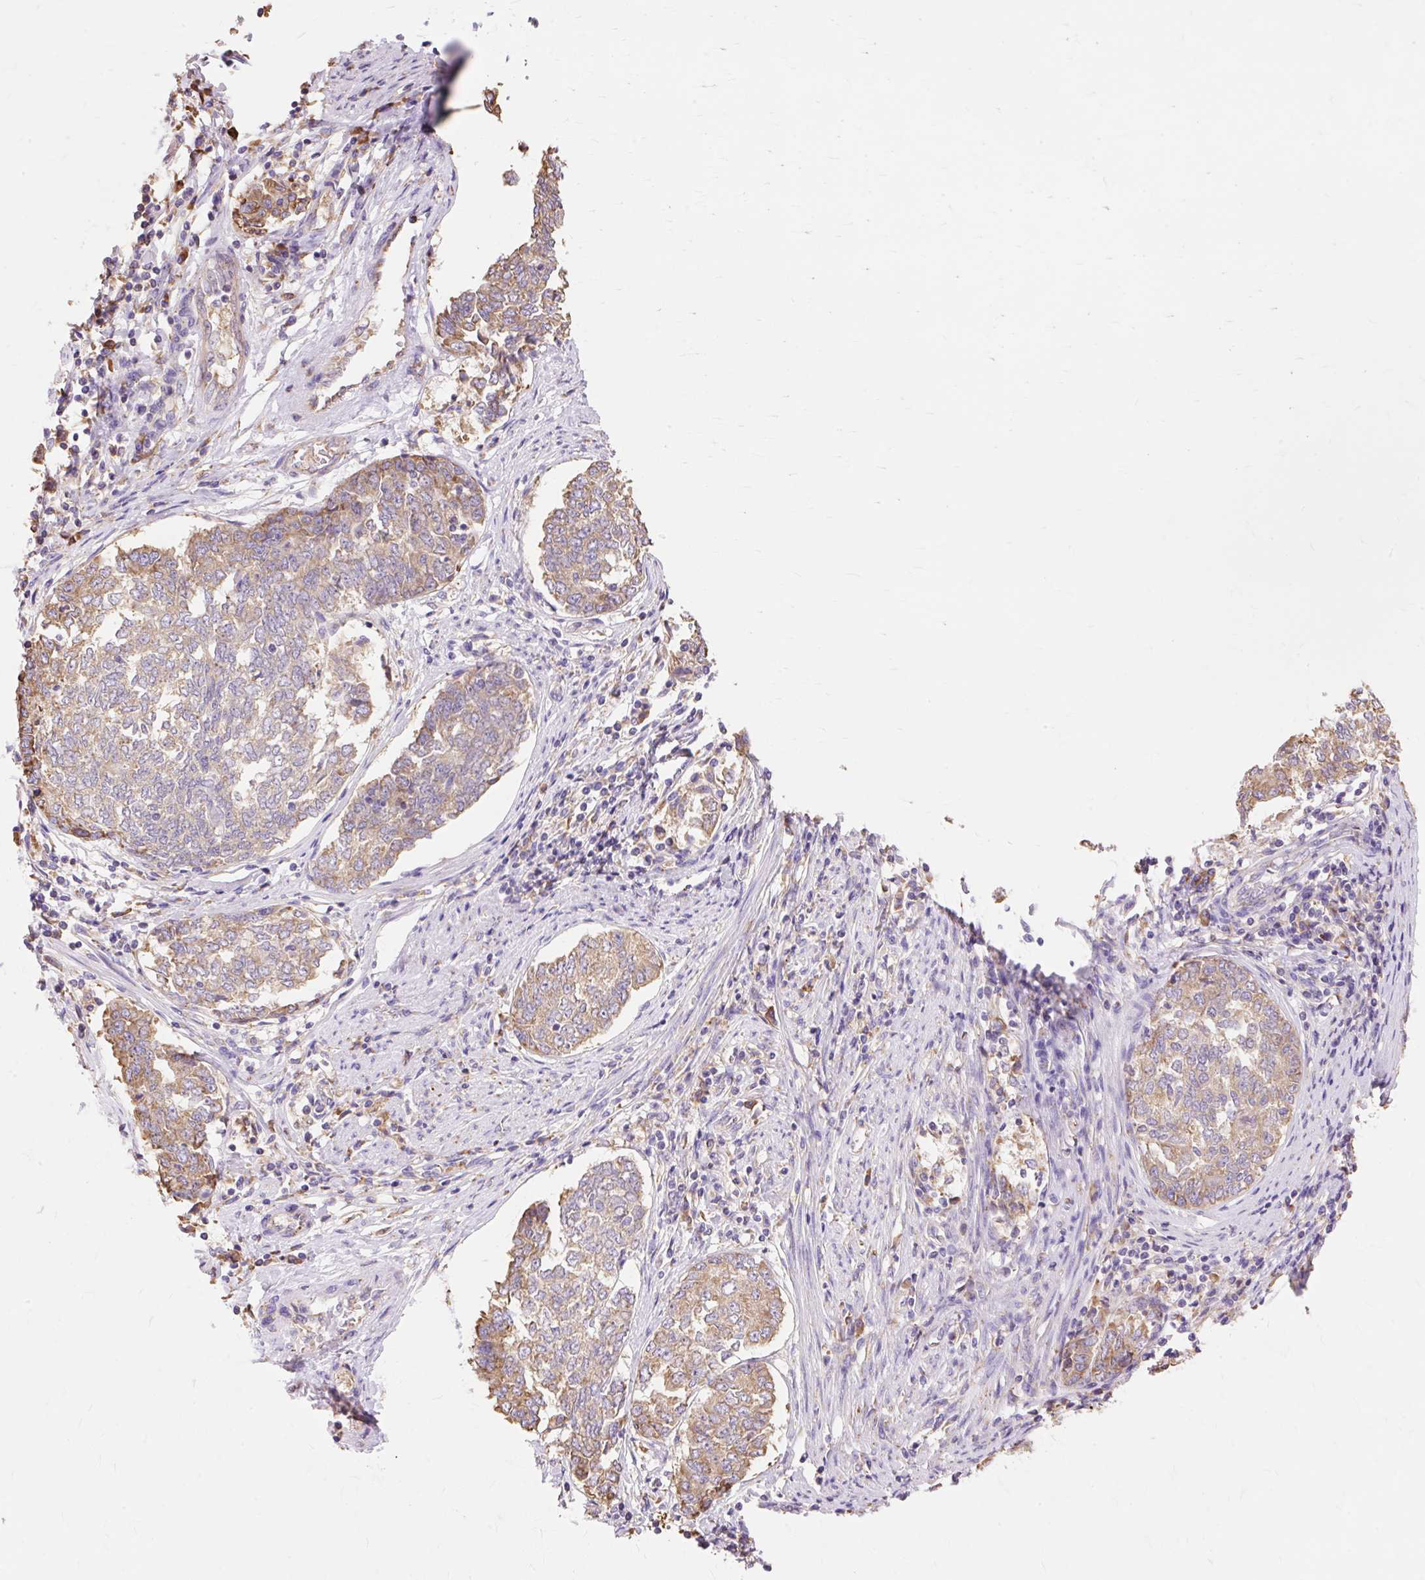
{"staining": {"intensity": "weak", "quantity": ">75%", "location": "cytoplasmic/membranous"}, "tissue": "endometrial cancer", "cell_type": "Tumor cells", "image_type": "cancer", "snomed": [{"axis": "morphology", "description": "Adenocarcinoma, NOS"}, {"axis": "topography", "description": "Endometrium"}], "caption": "IHC histopathology image of neoplastic tissue: adenocarcinoma (endometrial) stained using IHC reveals low levels of weak protein expression localized specifically in the cytoplasmic/membranous of tumor cells, appearing as a cytoplasmic/membranous brown color.", "gene": "RPS17", "patient": {"sex": "female", "age": 80}}